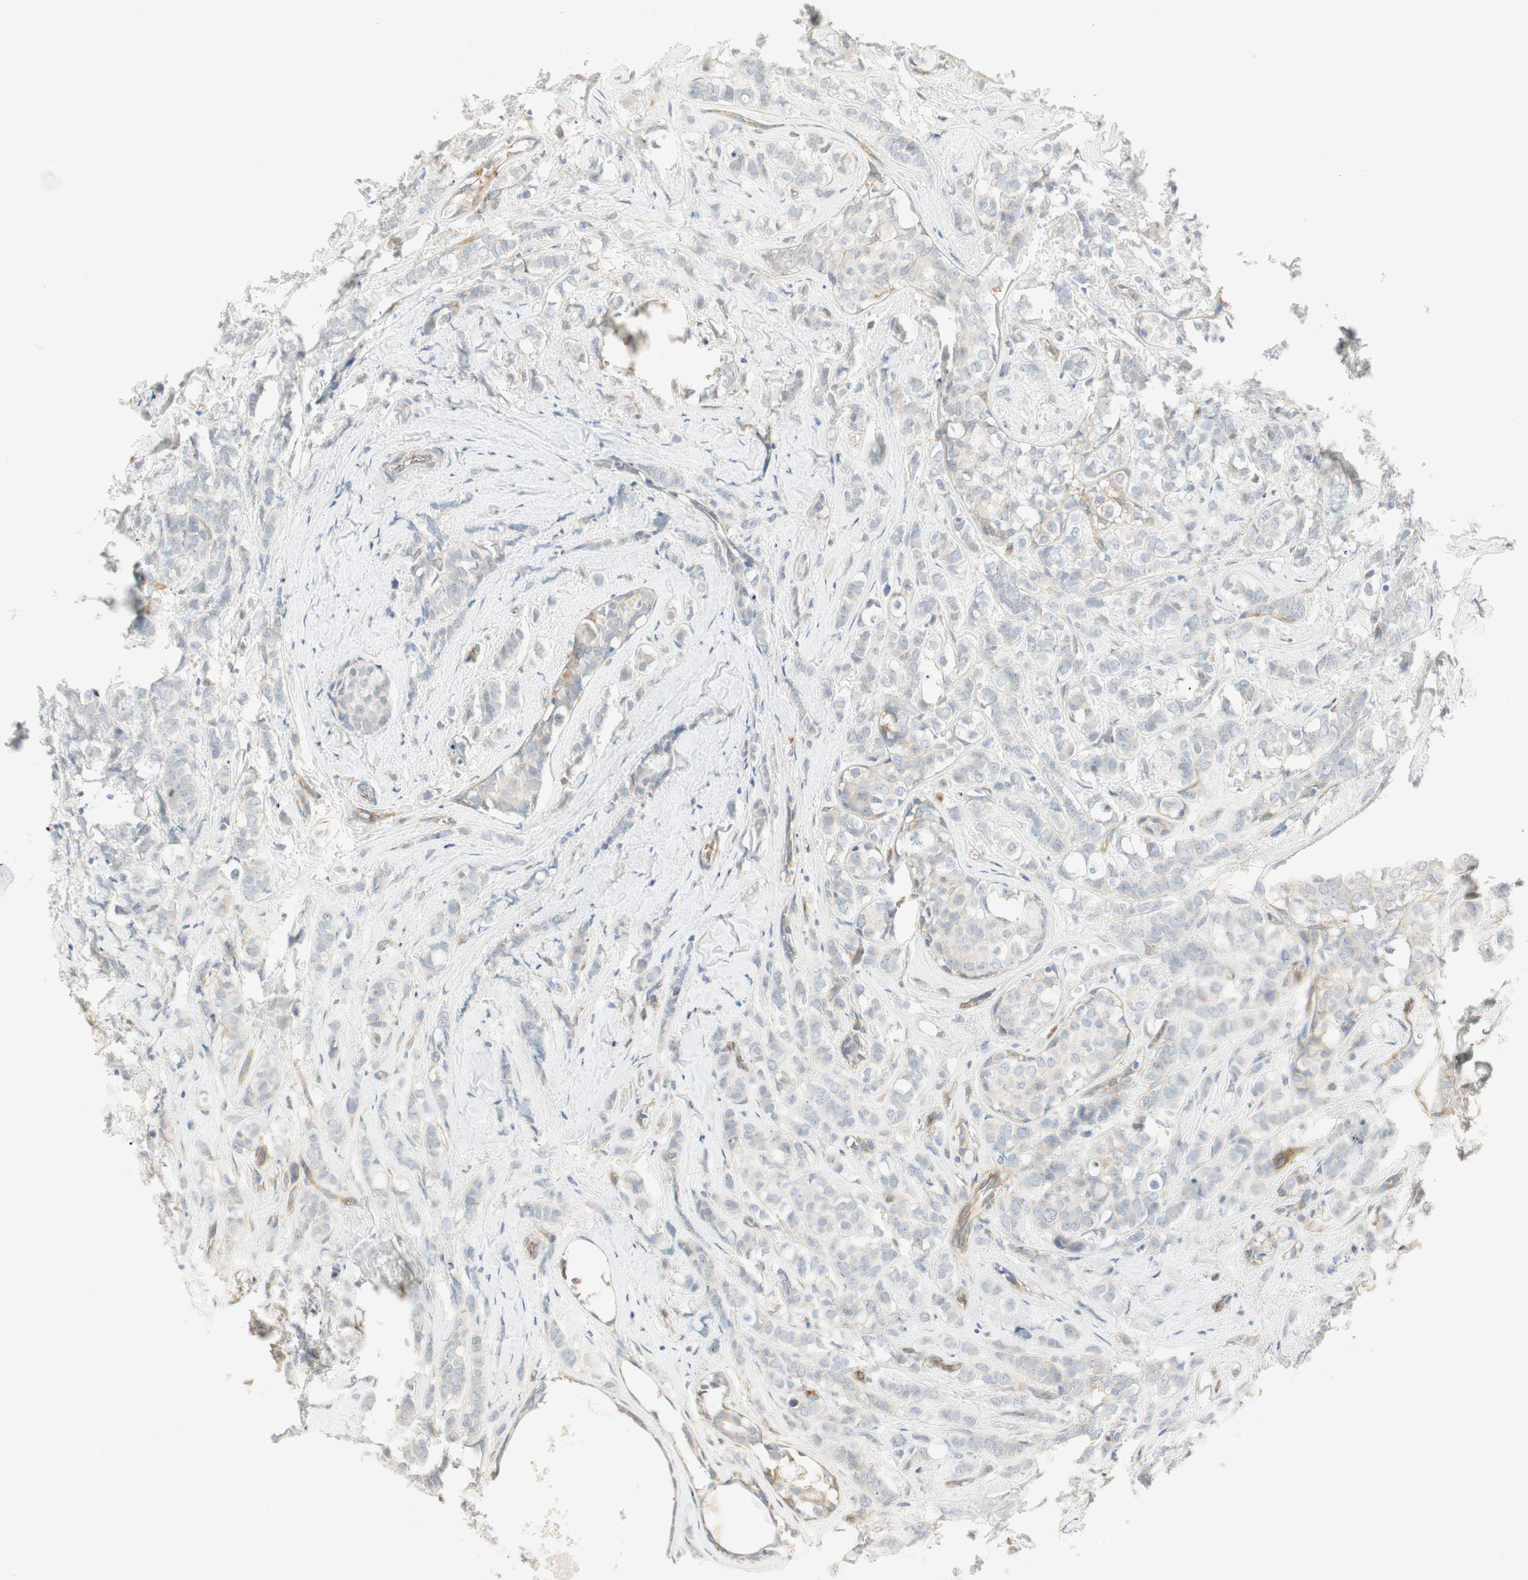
{"staining": {"intensity": "negative", "quantity": "none", "location": "none"}, "tissue": "breast cancer", "cell_type": "Tumor cells", "image_type": "cancer", "snomed": [{"axis": "morphology", "description": "Lobular carcinoma"}, {"axis": "topography", "description": "Breast"}], "caption": "Breast cancer (lobular carcinoma) stained for a protein using immunohistochemistry shows no expression tumor cells.", "gene": "STON1-GTF2A1L", "patient": {"sex": "female", "age": 60}}